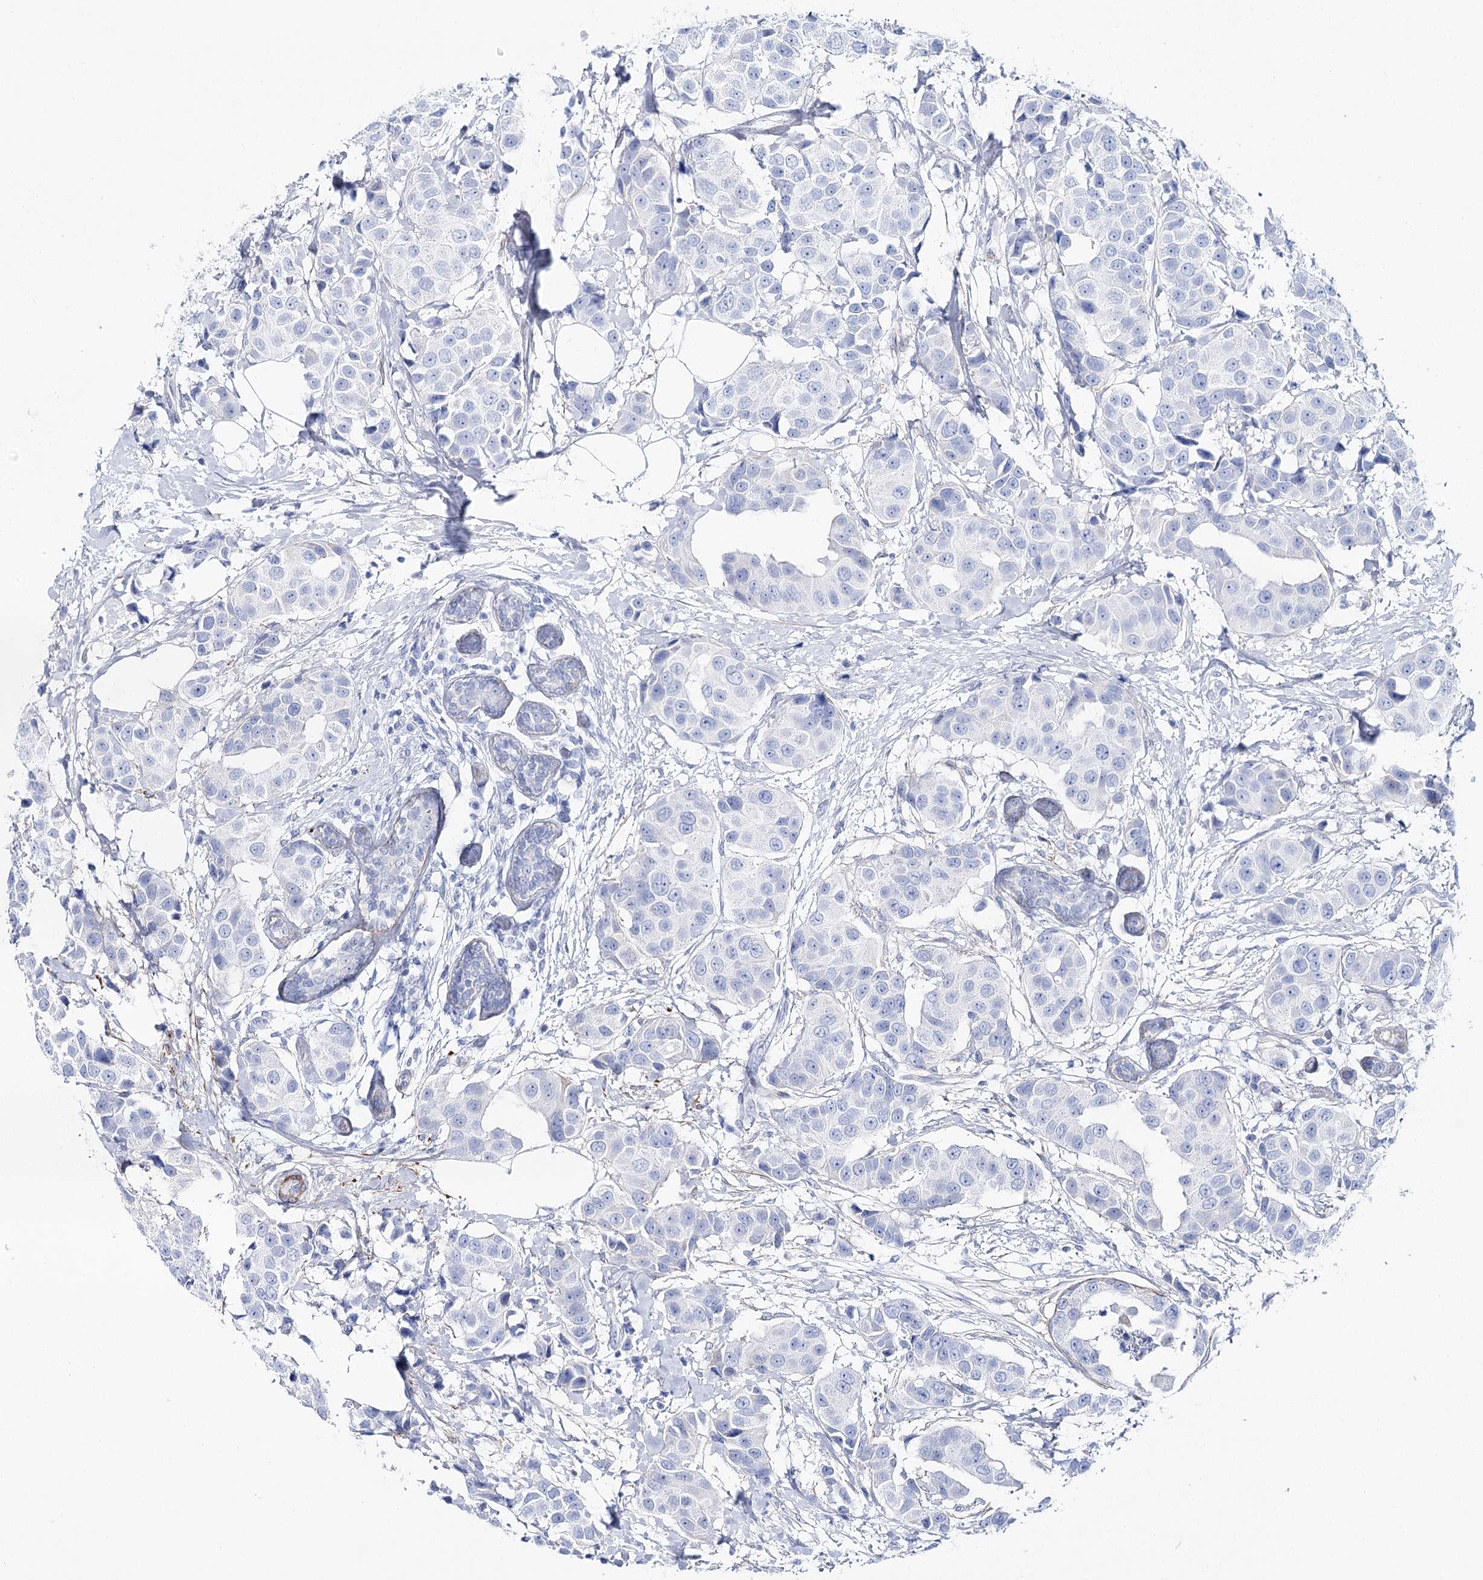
{"staining": {"intensity": "negative", "quantity": "none", "location": "none"}, "tissue": "breast cancer", "cell_type": "Tumor cells", "image_type": "cancer", "snomed": [{"axis": "morphology", "description": "Normal tissue, NOS"}, {"axis": "morphology", "description": "Duct carcinoma"}, {"axis": "topography", "description": "Breast"}], "caption": "Tumor cells show no significant protein positivity in breast infiltrating ductal carcinoma.", "gene": "ANKRD23", "patient": {"sex": "female", "age": 39}}